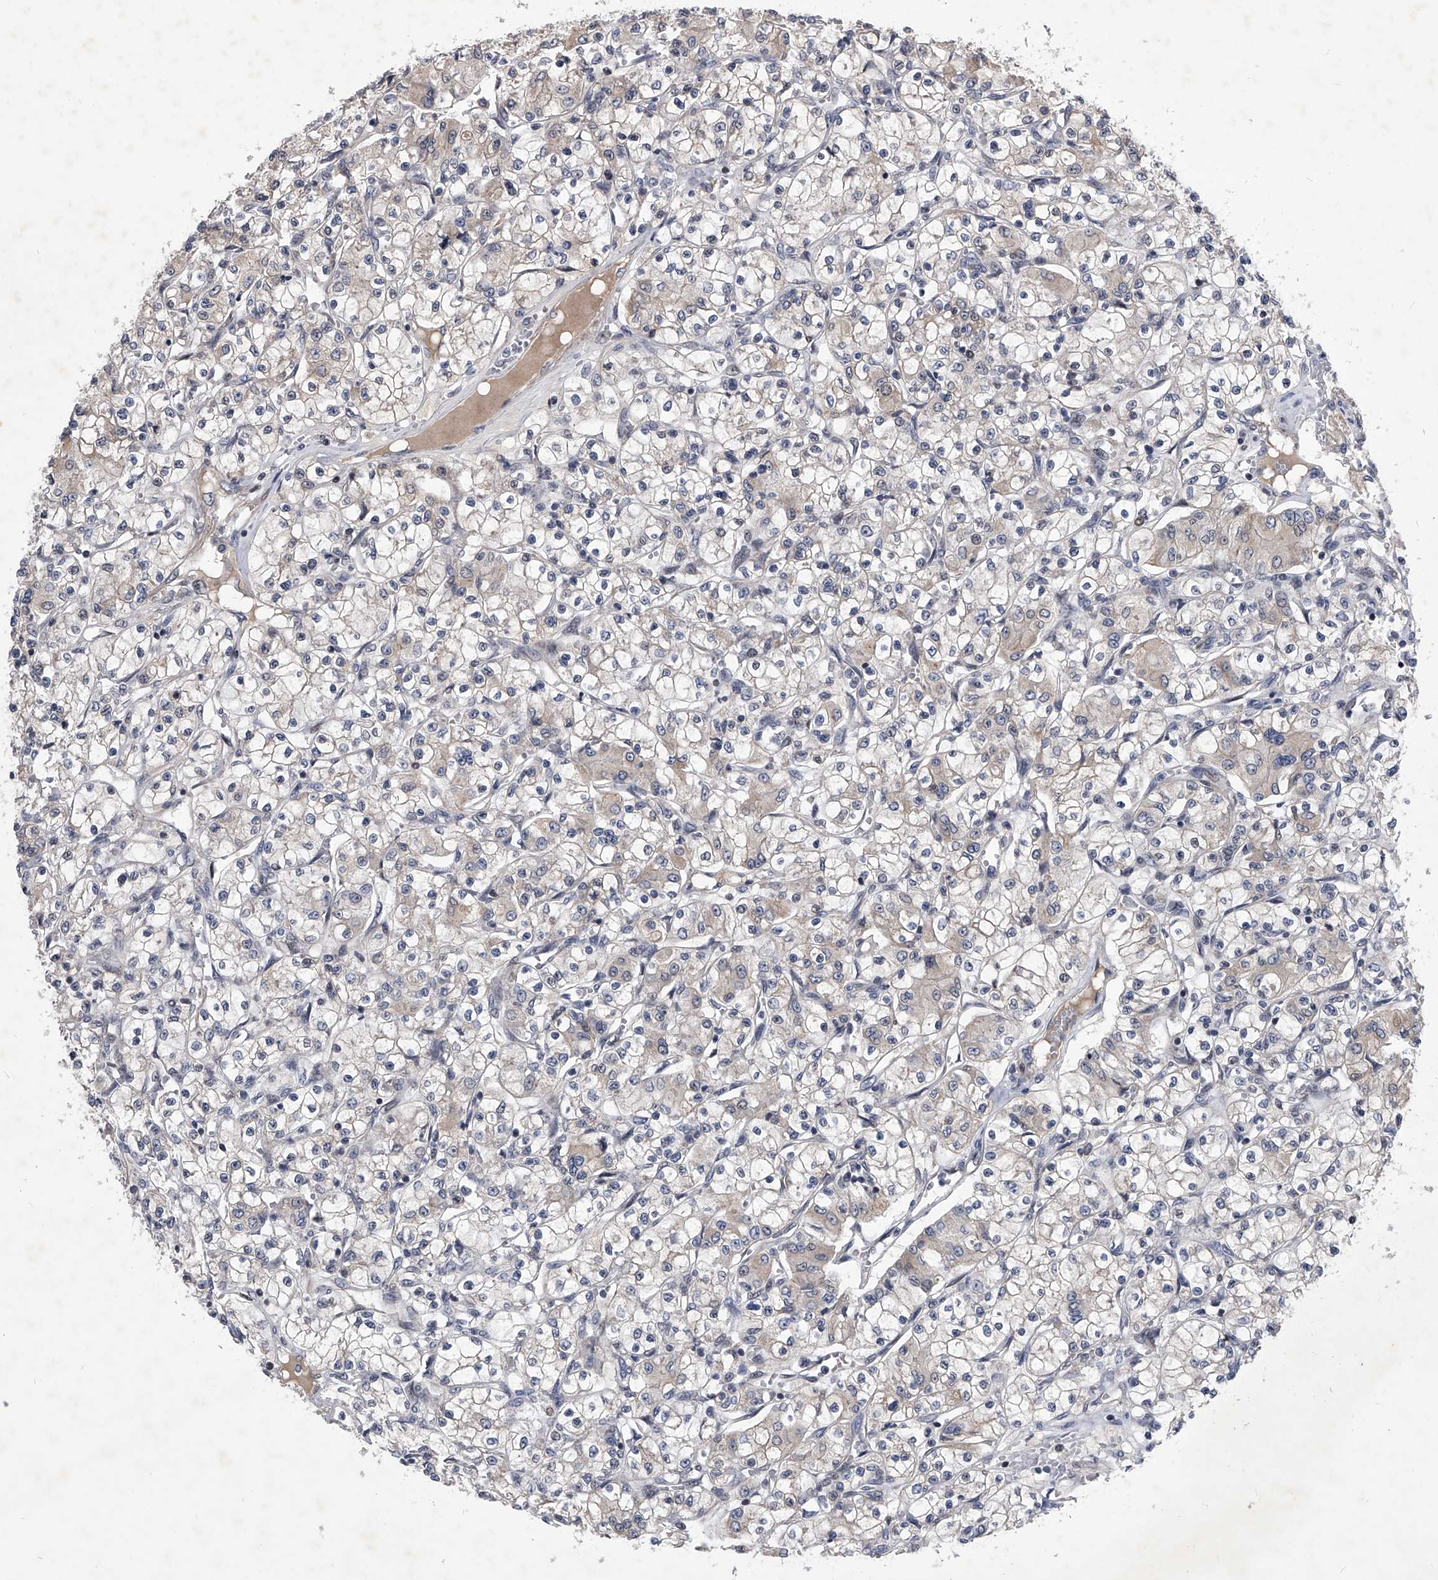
{"staining": {"intensity": "weak", "quantity": "25%-75%", "location": "cytoplasmic/membranous"}, "tissue": "renal cancer", "cell_type": "Tumor cells", "image_type": "cancer", "snomed": [{"axis": "morphology", "description": "Adenocarcinoma, NOS"}, {"axis": "topography", "description": "Kidney"}], "caption": "Renal adenocarcinoma tissue exhibits weak cytoplasmic/membranous staining in about 25%-75% of tumor cells, visualized by immunohistochemistry.", "gene": "ZNF76", "patient": {"sex": "female", "age": 59}}